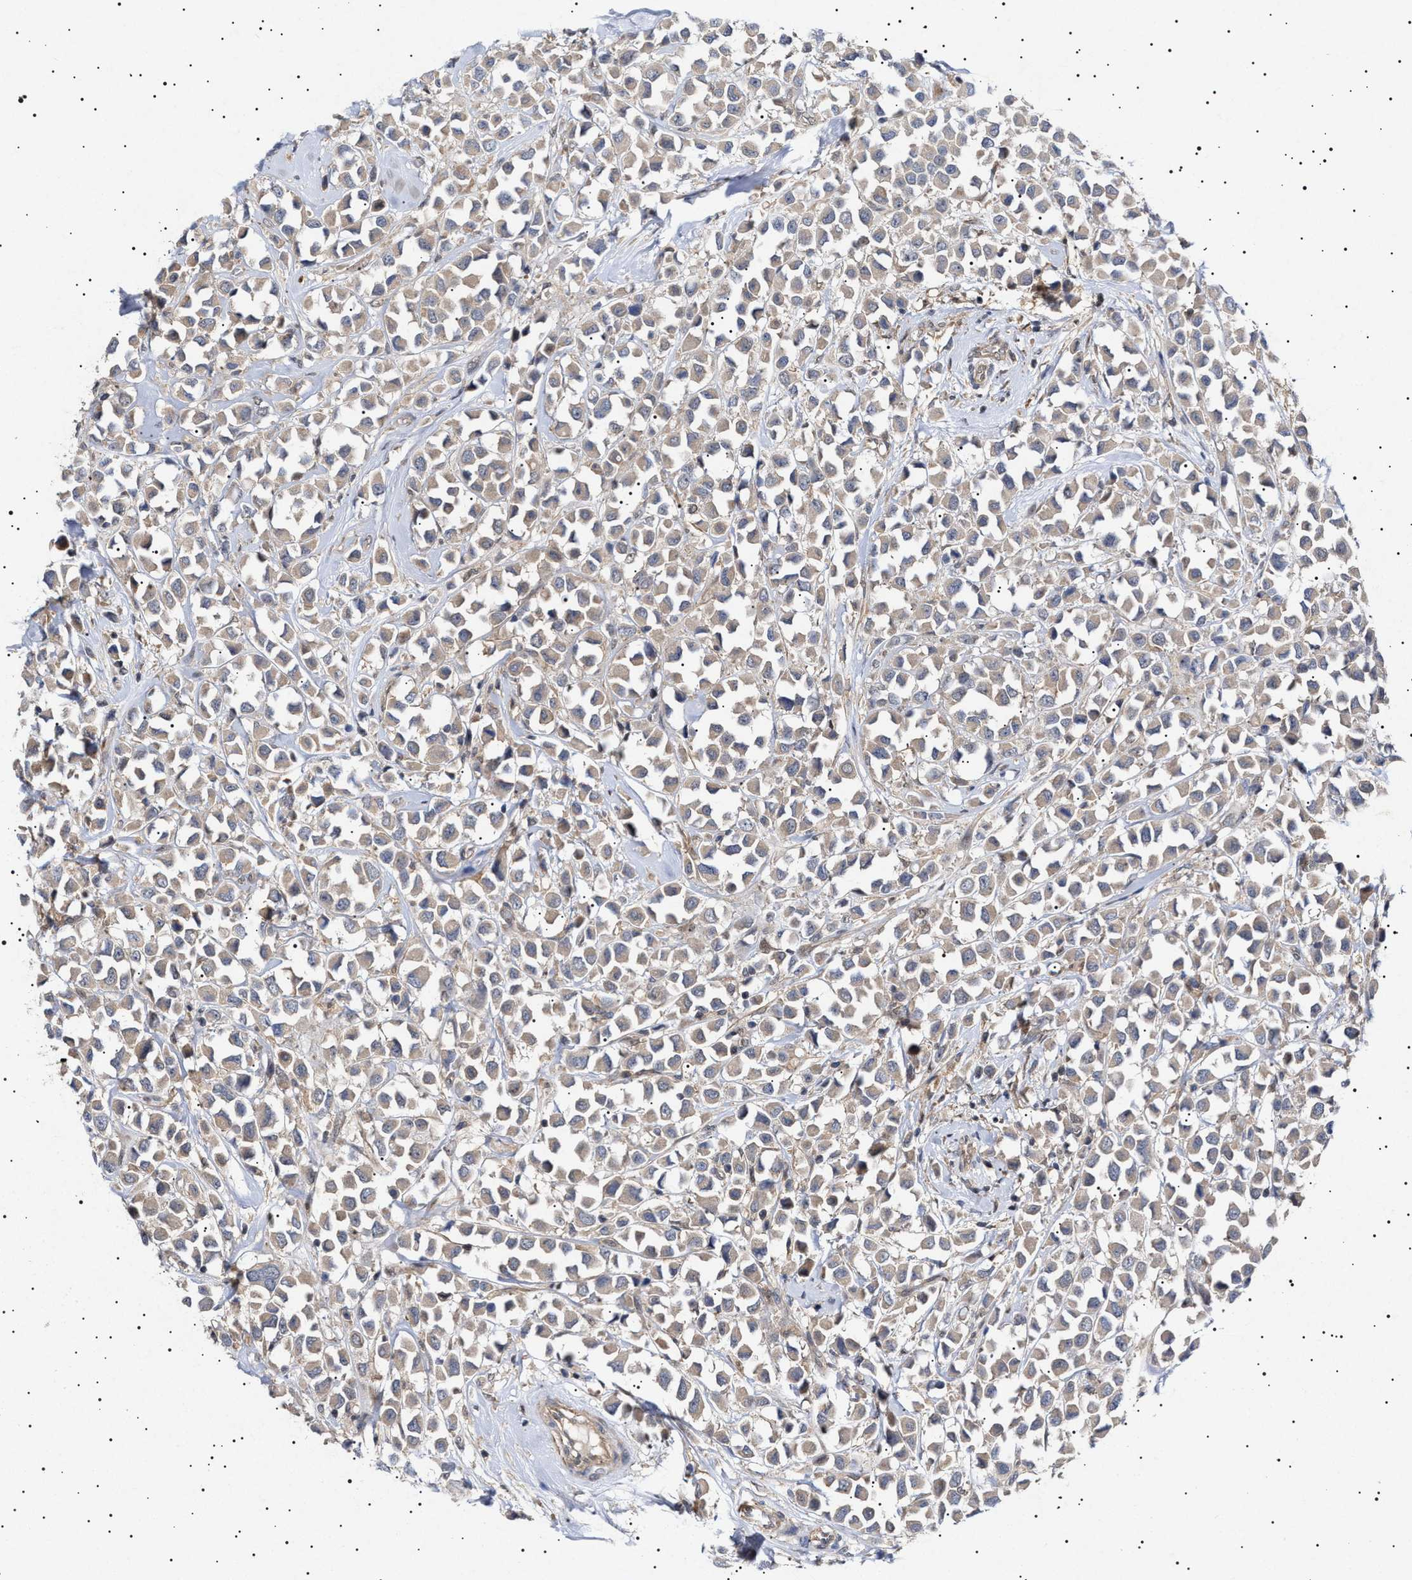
{"staining": {"intensity": "weak", "quantity": ">75%", "location": "cytoplasmic/membranous"}, "tissue": "breast cancer", "cell_type": "Tumor cells", "image_type": "cancer", "snomed": [{"axis": "morphology", "description": "Duct carcinoma"}, {"axis": "topography", "description": "Breast"}], "caption": "An image showing weak cytoplasmic/membranous staining in about >75% of tumor cells in breast cancer, as visualized by brown immunohistochemical staining.", "gene": "NPLOC4", "patient": {"sex": "female", "age": 61}}